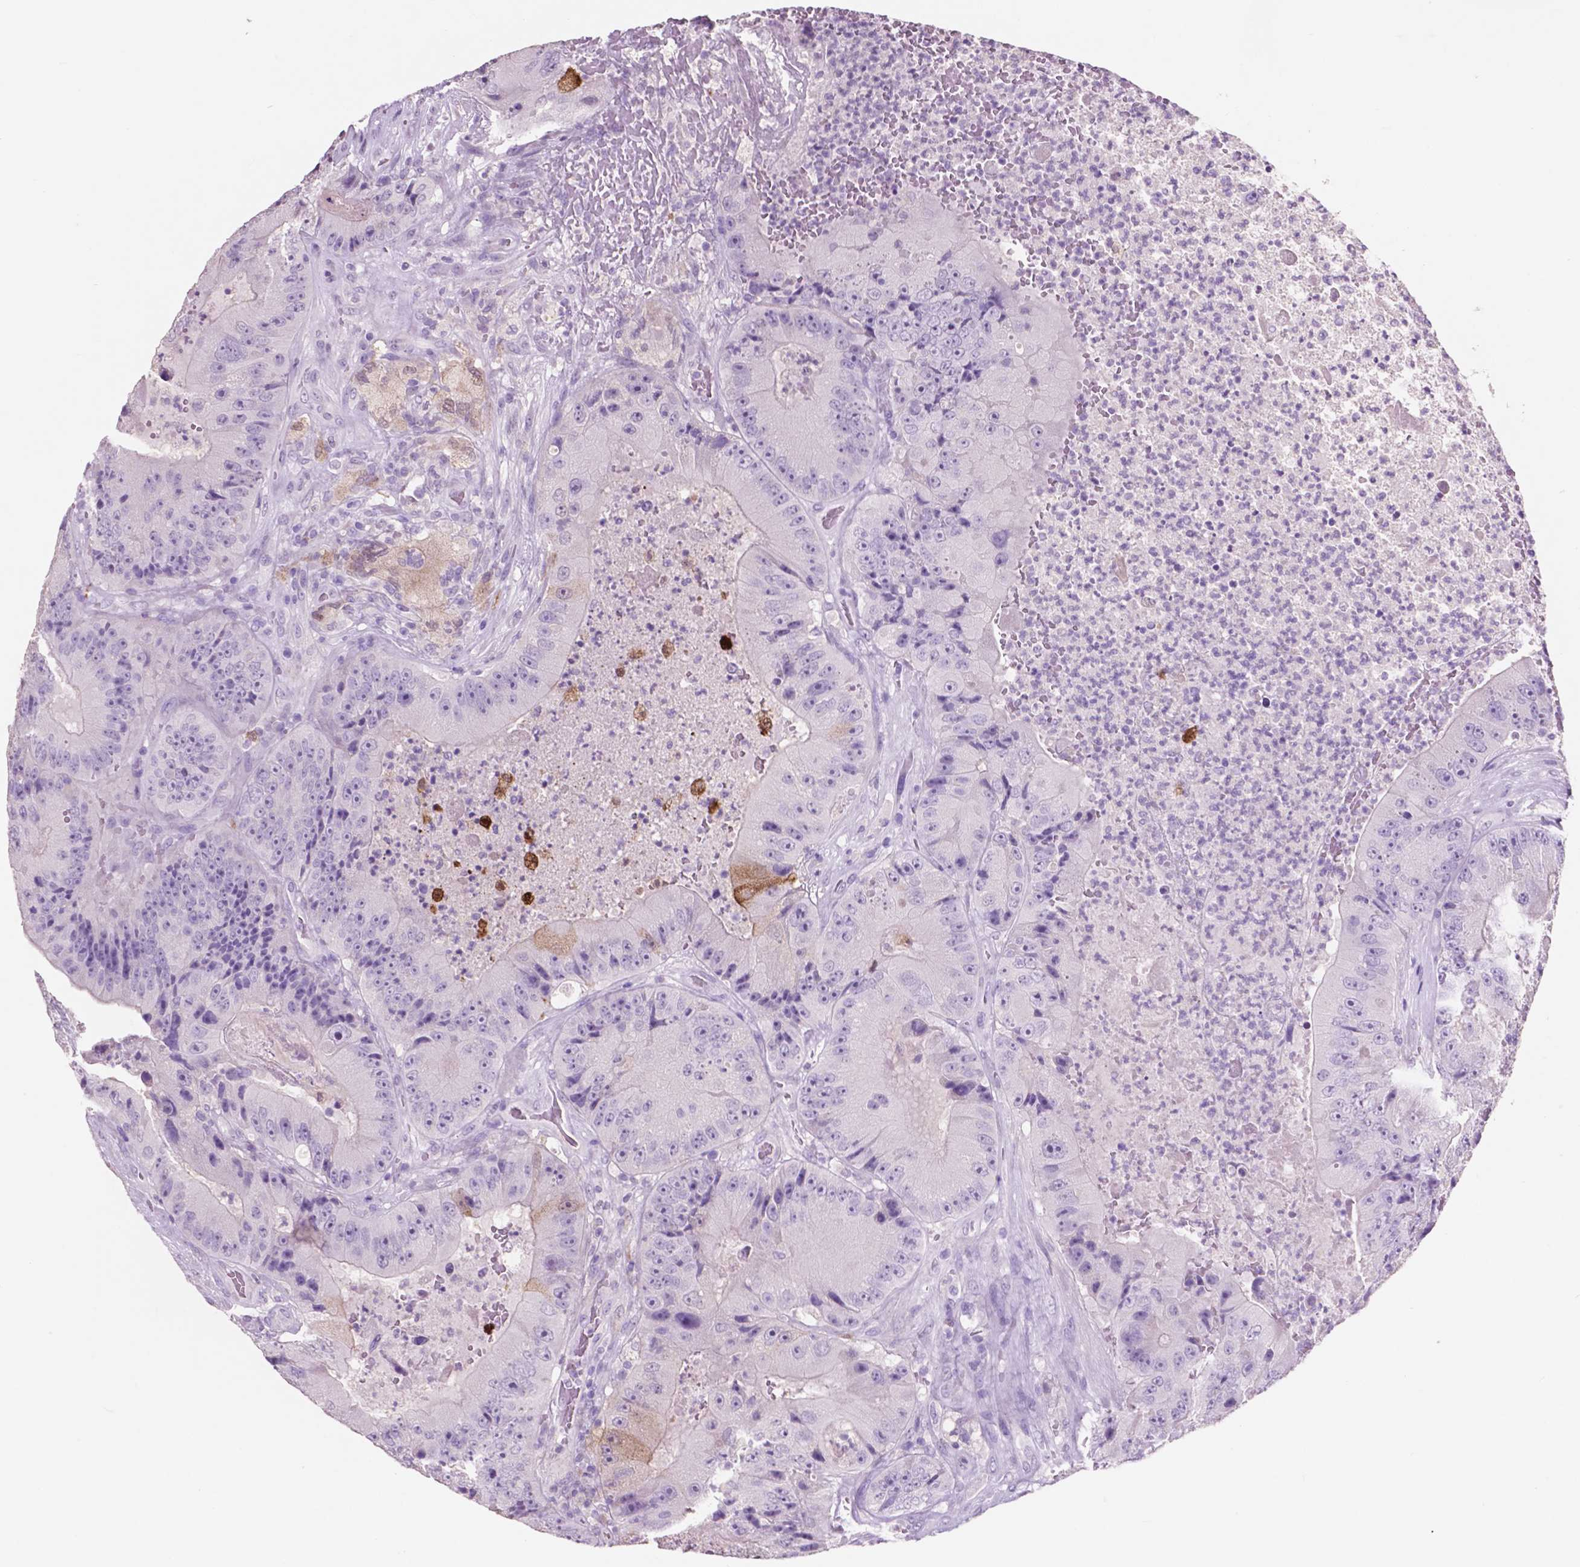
{"staining": {"intensity": "negative", "quantity": "none", "location": "none"}, "tissue": "colorectal cancer", "cell_type": "Tumor cells", "image_type": "cancer", "snomed": [{"axis": "morphology", "description": "Adenocarcinoma, NOS"}, {"axis": "topography", "description": "Colon"}], "caption": "Immunohistochemistry histopathology image of human colorectal cancer stained for a protein (brown), which demonstrates no expression in tumor cells.", "gene": "IDO1", "patient": {"sex": "female", "age": 86}}